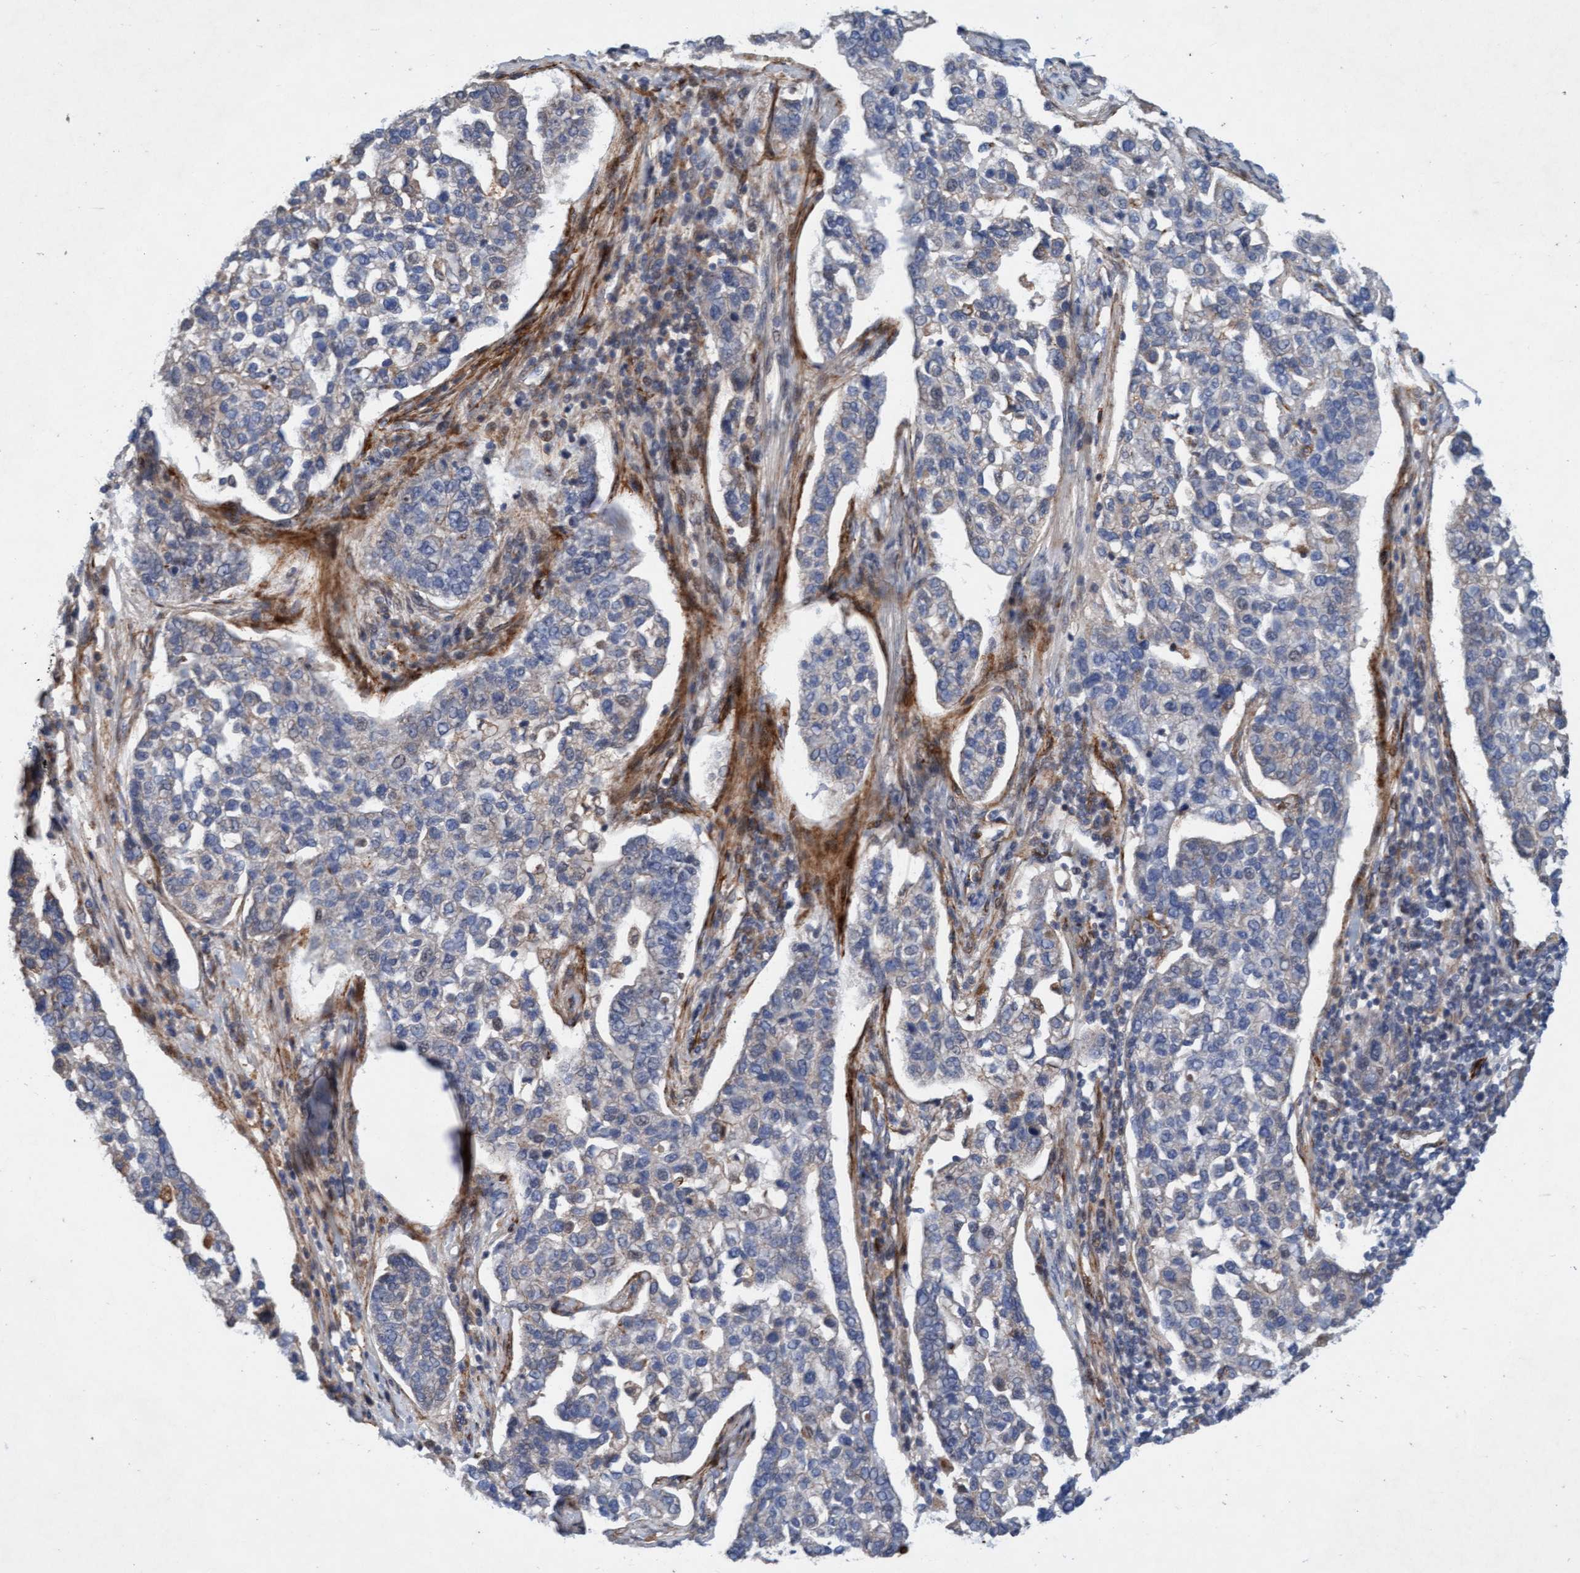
{"staining": {"intensity": "negative", "quantity": "none", "location": "none"}, "tissue": "pancreatic cancer", "cell_type": "Tumor cells", "image_type": "cancer", "snomed": [{"axis": "morphology", "description": "Adenocarcinoma, NOS"}, {"axis": "topography", "description": "Pancreas"}], "caption": "Tumor cells show no significant protein expression in pancreatic cancer (adenocarcinoma). (DAB immunohistochemistry (IHC) with hematoxylin counter stain).", "gene": "TMEM70", "patient": {"sex": "female", "age": 61}}